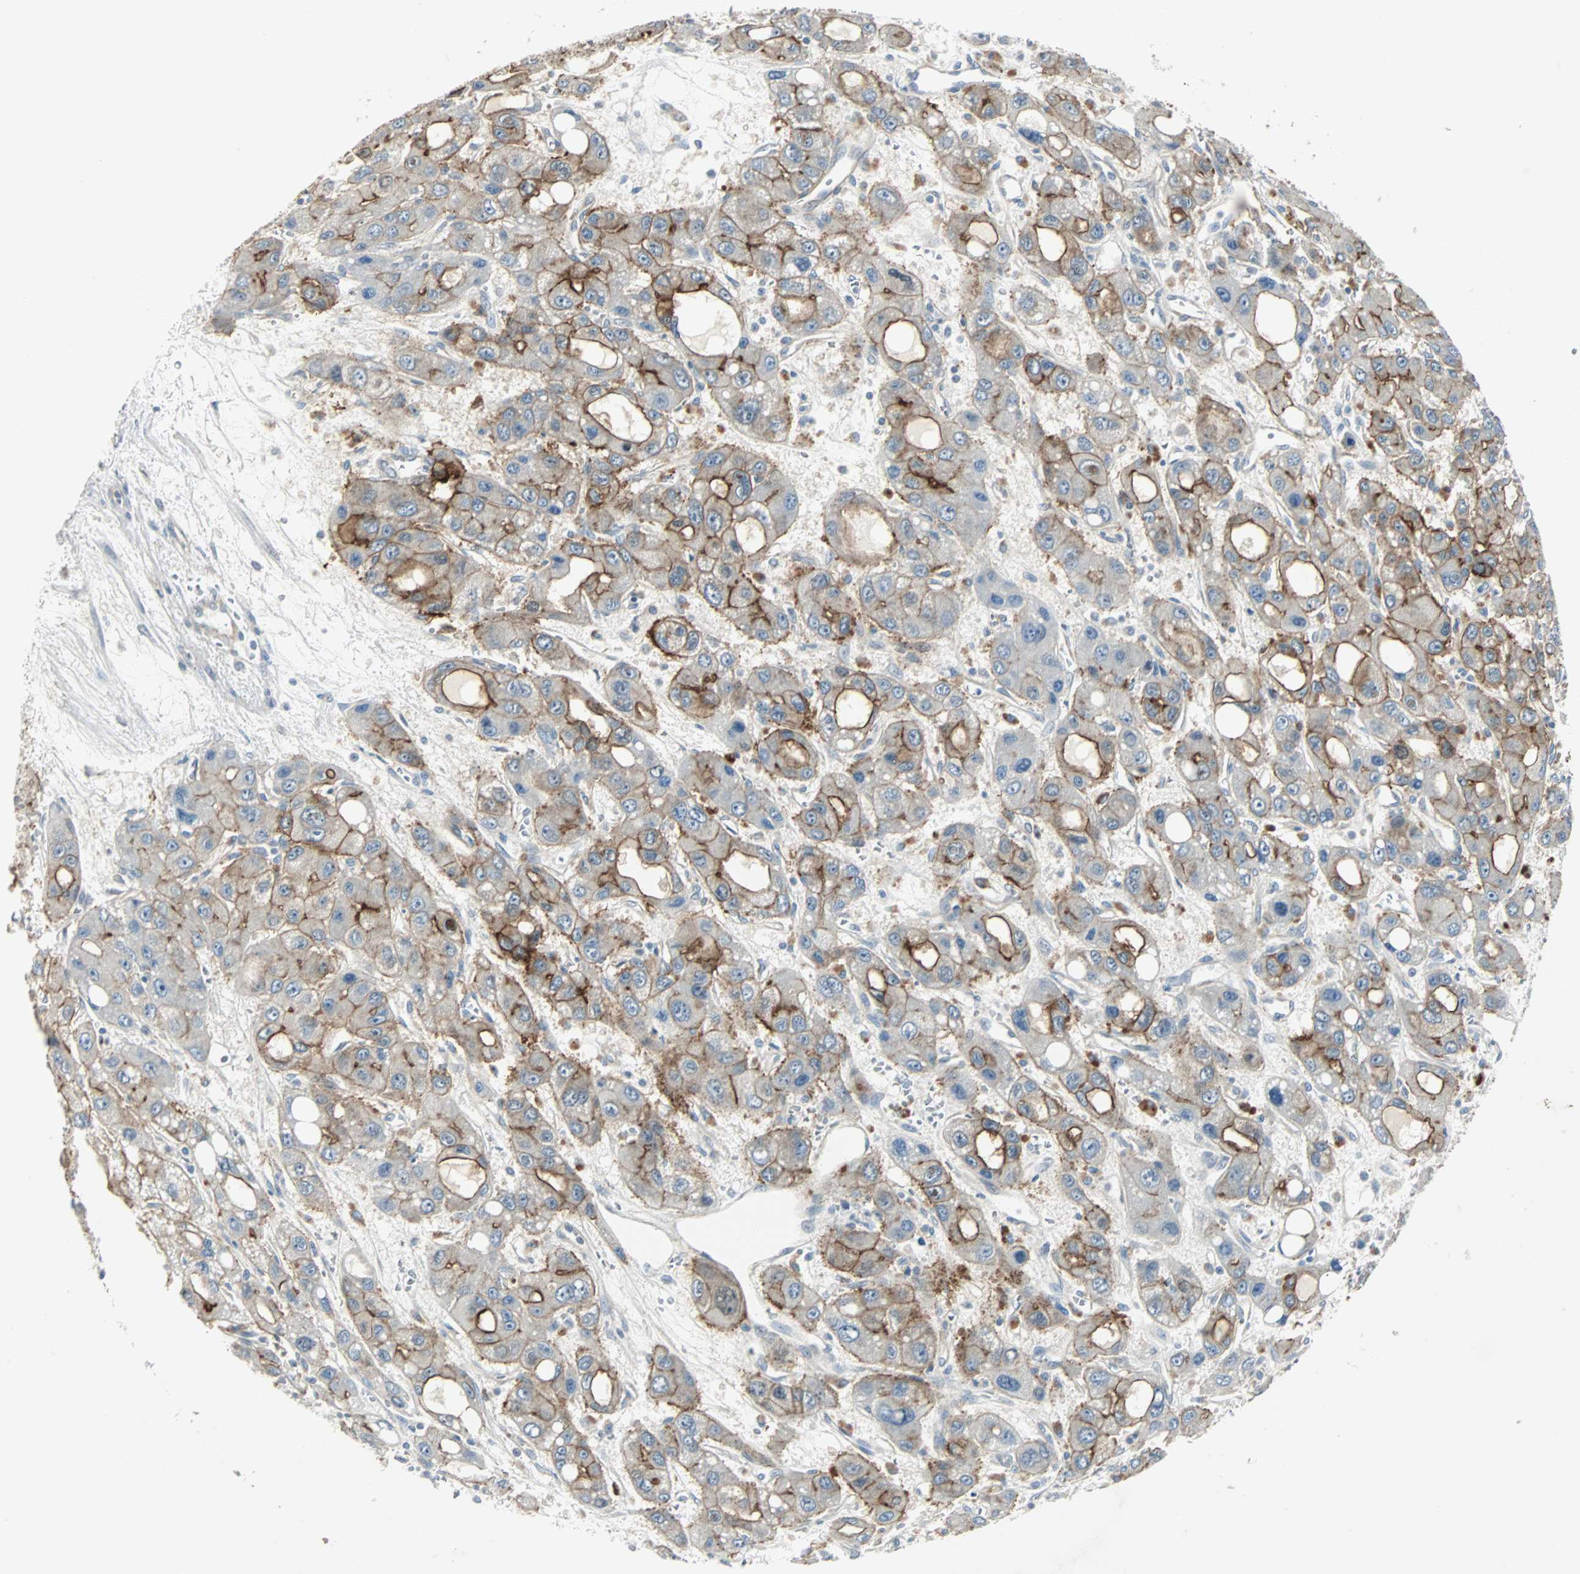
{"staining": {"intensity": "moderate", "quantity": ">75%", "location": "cytoplasmic/membranous"}, "tissue": "liver cancer", "cell_type": "Tumor cells", "image_type": "cancer", "snomed": [{"axis": "morphology", "description": "Carcinoma, Hepatocellular, NOS"}, {"axis": "topography", "description": "Liver"}], "caption": "Liver cancer stained with a brown dye exhibits moderate cytoplasmic/membranous positive expression in about >75% of tumor cells.", "gene": "CMC2", "patient": {"sex": "male", "age": 55}}